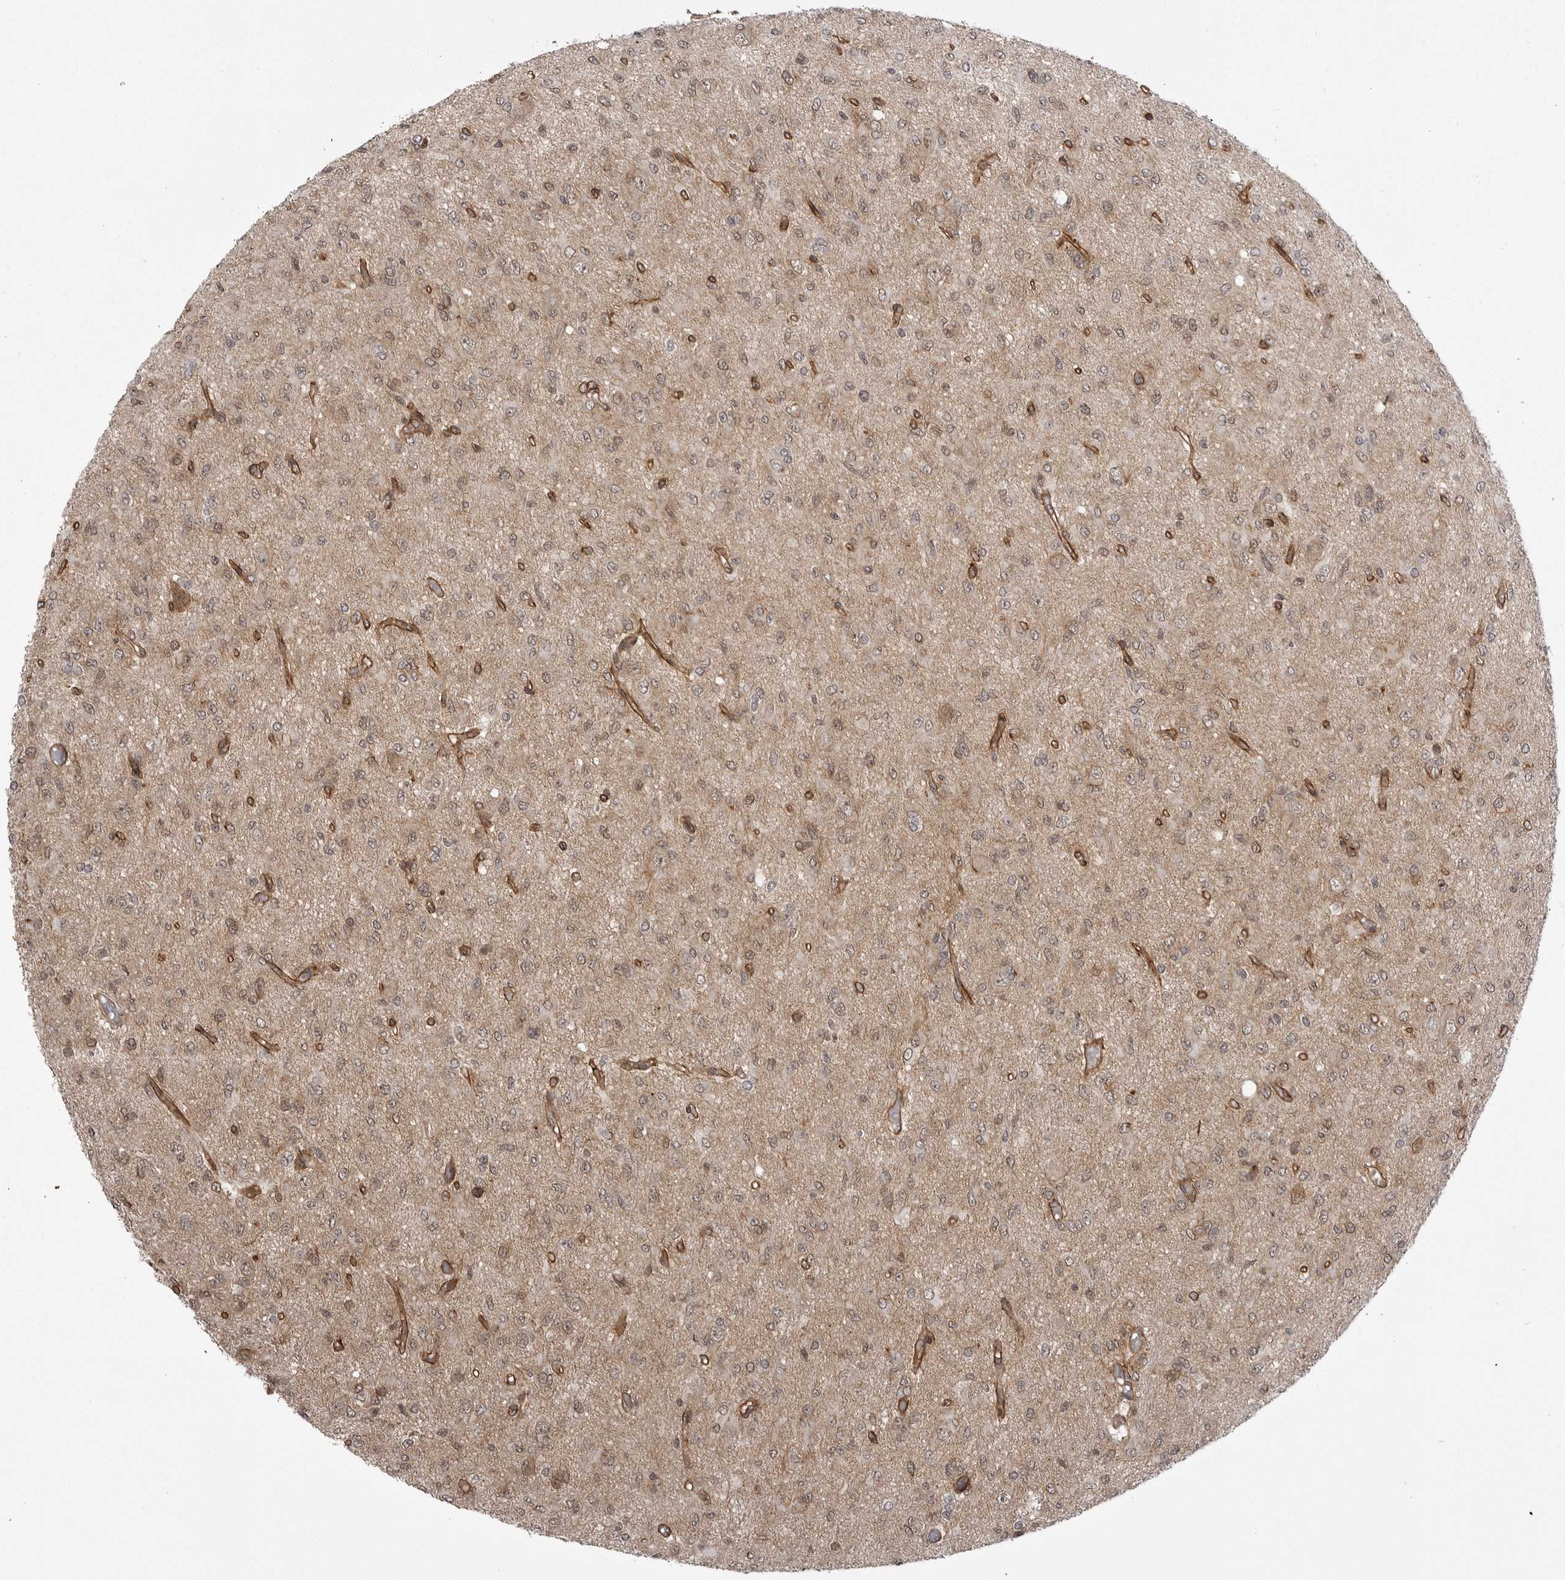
{"staining": {"intensity": "weak", "quantity": "25%-75%", "location": "cytoplasmic/membranous"}, "tissue": "glioma", "cell_type": "Tumor cells", "image_type": "cancer", "snomed": [{"axis": "morphology", "description": "Glioma, malignant, High grade"}, {"axis": "topography", "description": "Brain"}], "caption": "There is low levels of weak cytoplasmic/membranous expression in tumor cells of high-grade glioma (malignant), as demonstrated by immunohistochemical staining (brown color).", "gene": "SORBS1", "patient": {"sex": "female", "age": 59}}